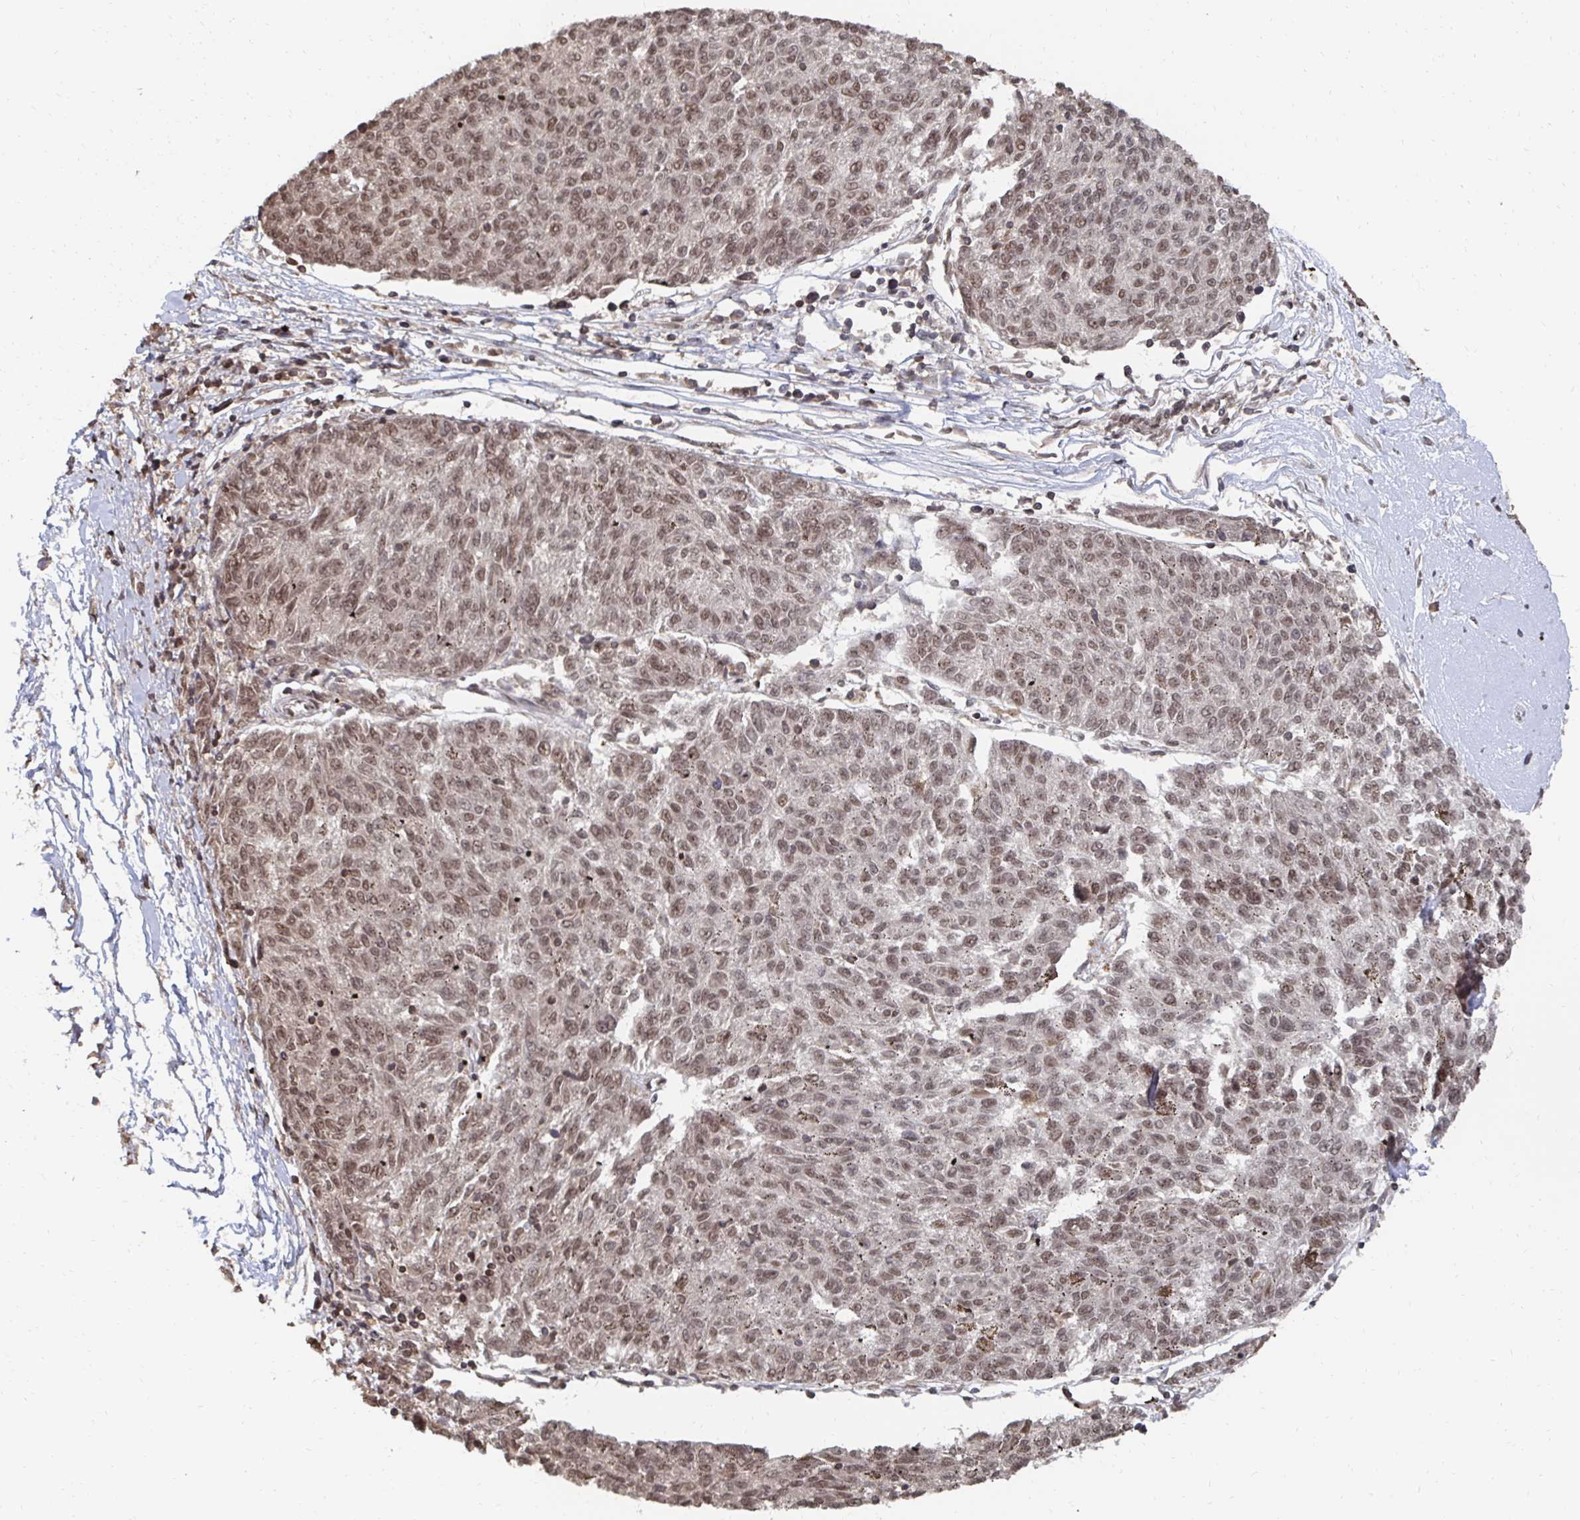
{"staining": {"intensity": "moderate", "quantity": ">75%", "location": "nuclear"}, "tissue": "melanoma", "cell_type": "Tumor cells", "image_type": "cancer", "snomed": [{"axis": "morphology", "description": "Malignant melanoma, NOS"}, {"axis": "topography", "description": "Skin"}], "caption": "Melanoma stained with a brown dye shows moderate nuclear positive staining in about >75% of tumor cells.", "gene": "GTF3C6", "patient": {"sex": "female", "age": 72}}